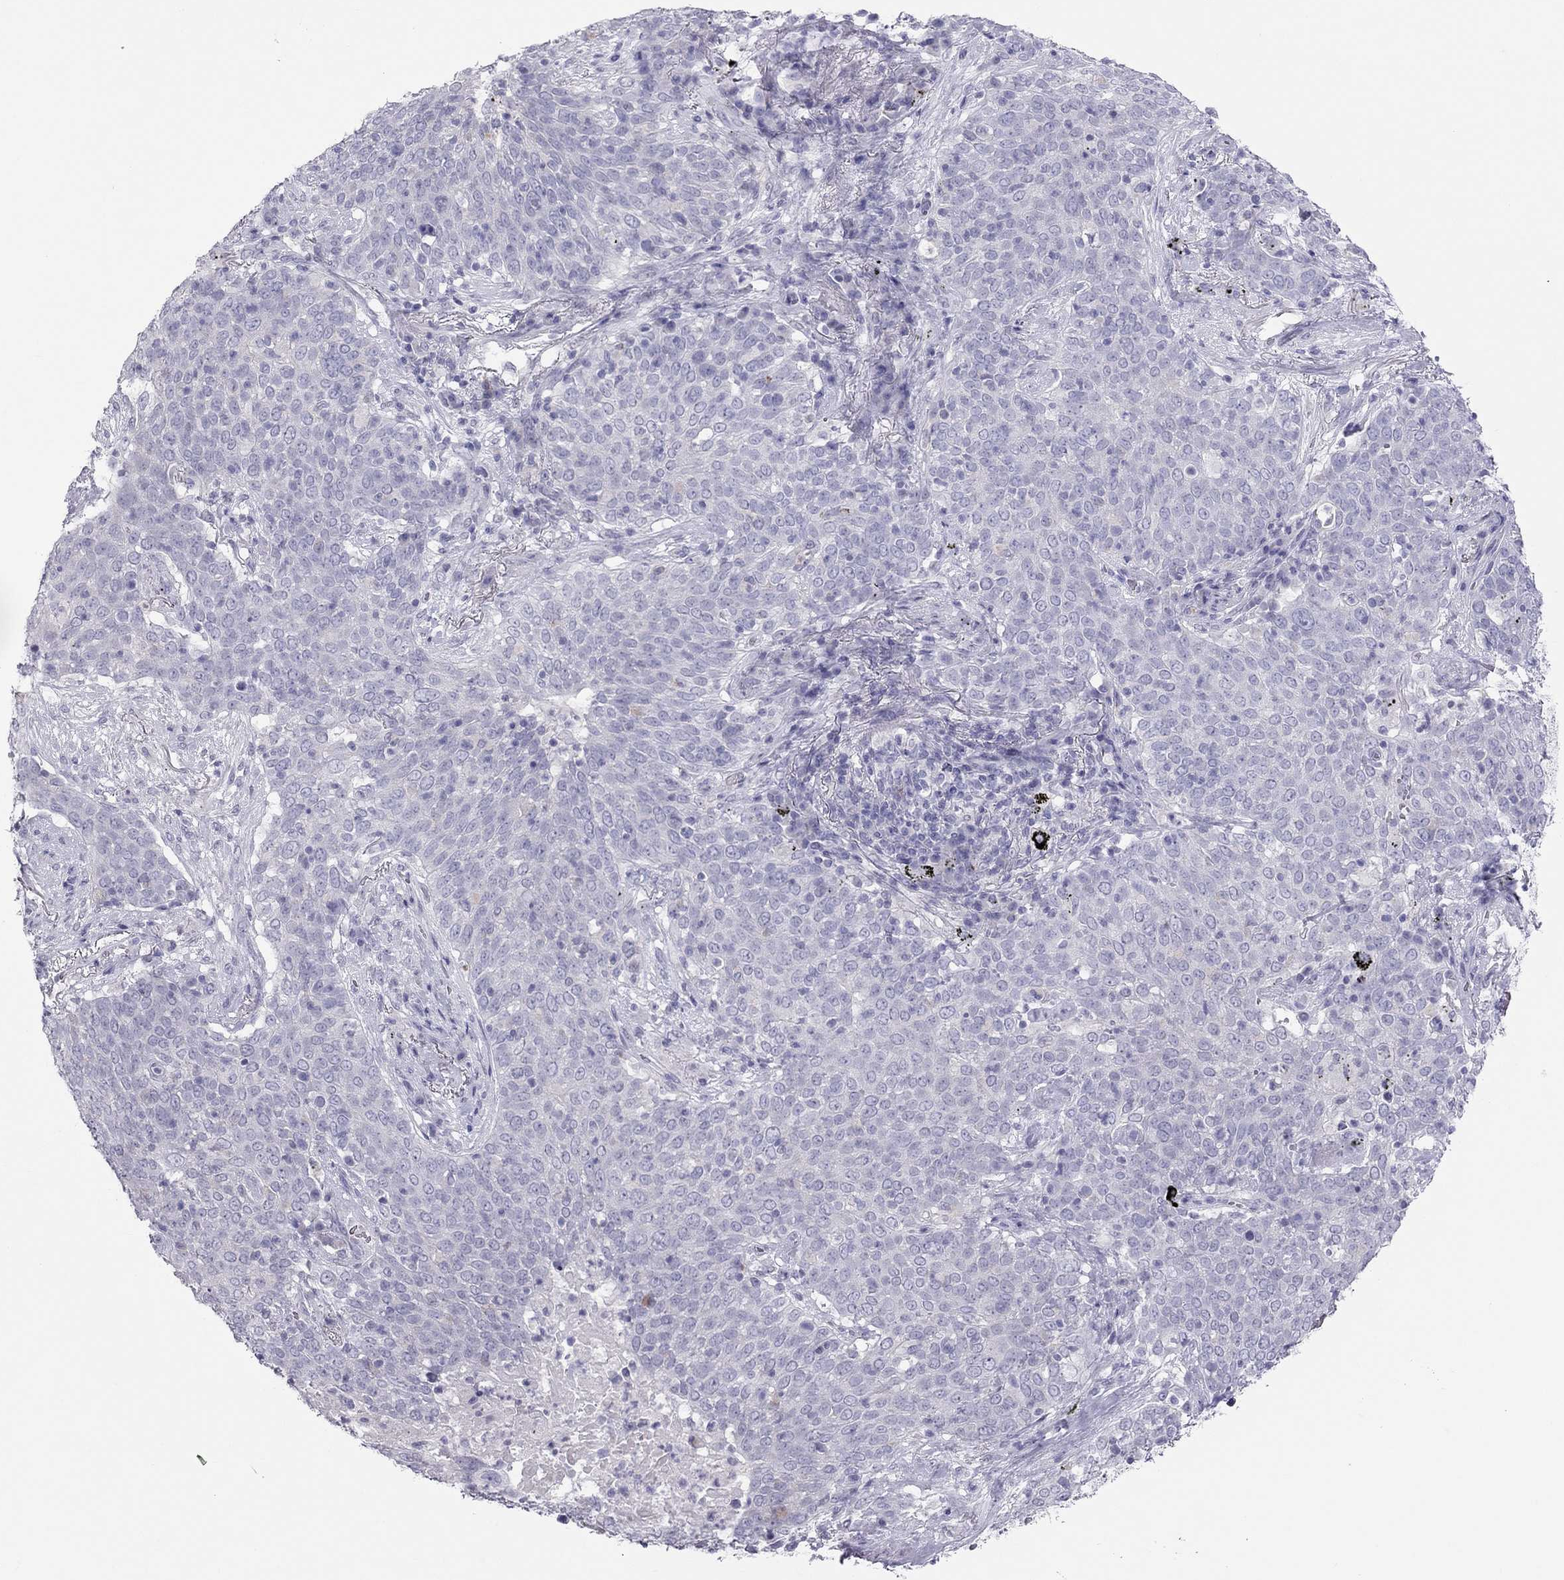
{"staining": {"intensity": "negative", "quantity": "none", "location": "none"}, "tissue": "lung cancer", "cell_type": "Tumor cells", "image_type": "cancer", "snomed": [{"axis": "morphology", "description": "Squamous cell carcinoma, NOS"}, {"axis": "topography", "description": "Lung"}], "caption": "The image displays no staining of tumor cells in squamous cell carcinoma (lung).", "gene": "TEX14", "patient": {"sex": "male", "age": 82}}